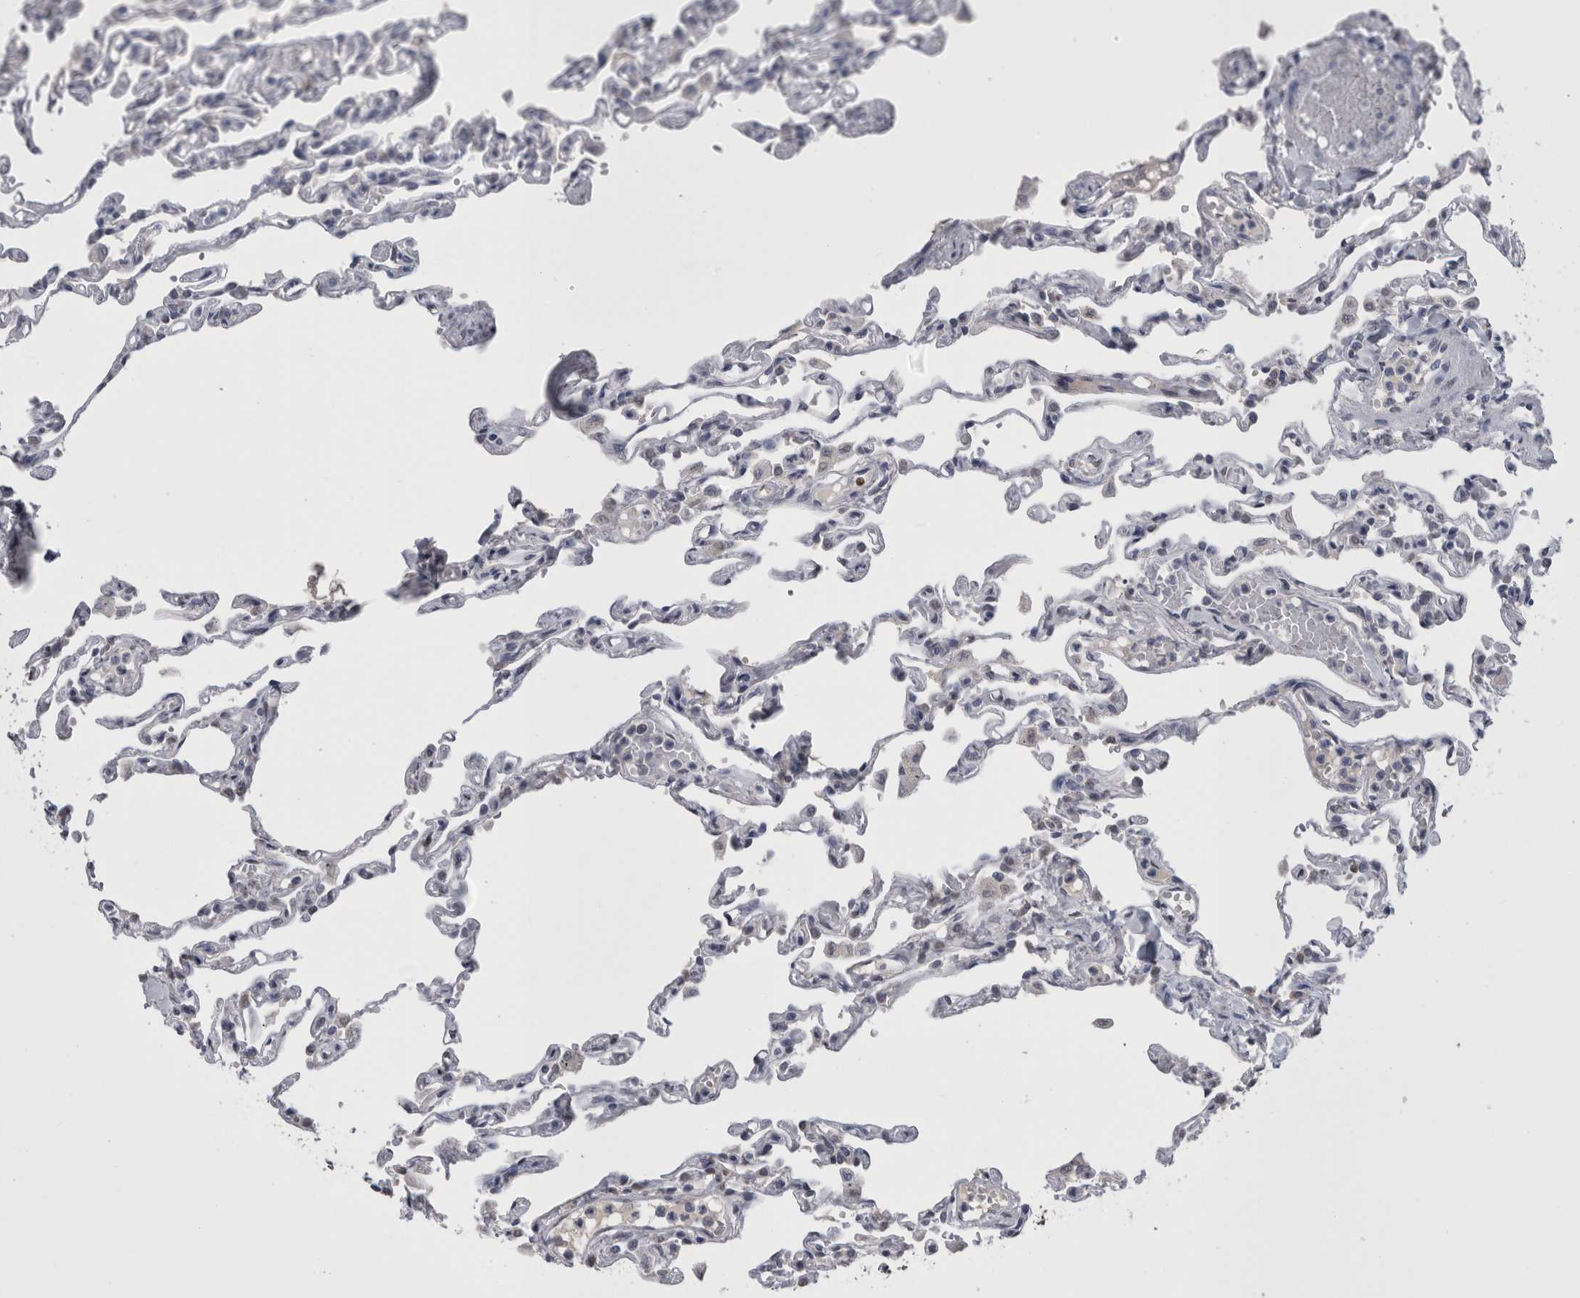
{"staining": {"intensity": "negative", "quantity": "none", "location": "none"}, "tissue": "lung", "cell_type": "Alveolar cells", "image_type": "normal", "snomed": [{"axis": "morphology", "description": "Normal tissue, NOS"}, {"axis": "topography", "description": "Lung"}], "caption": "Histopathology image shows no protein positivity in alveolar cells of benign lung.", "gene": "PAX5", "patient": {"sex": "male", "age": 21}}